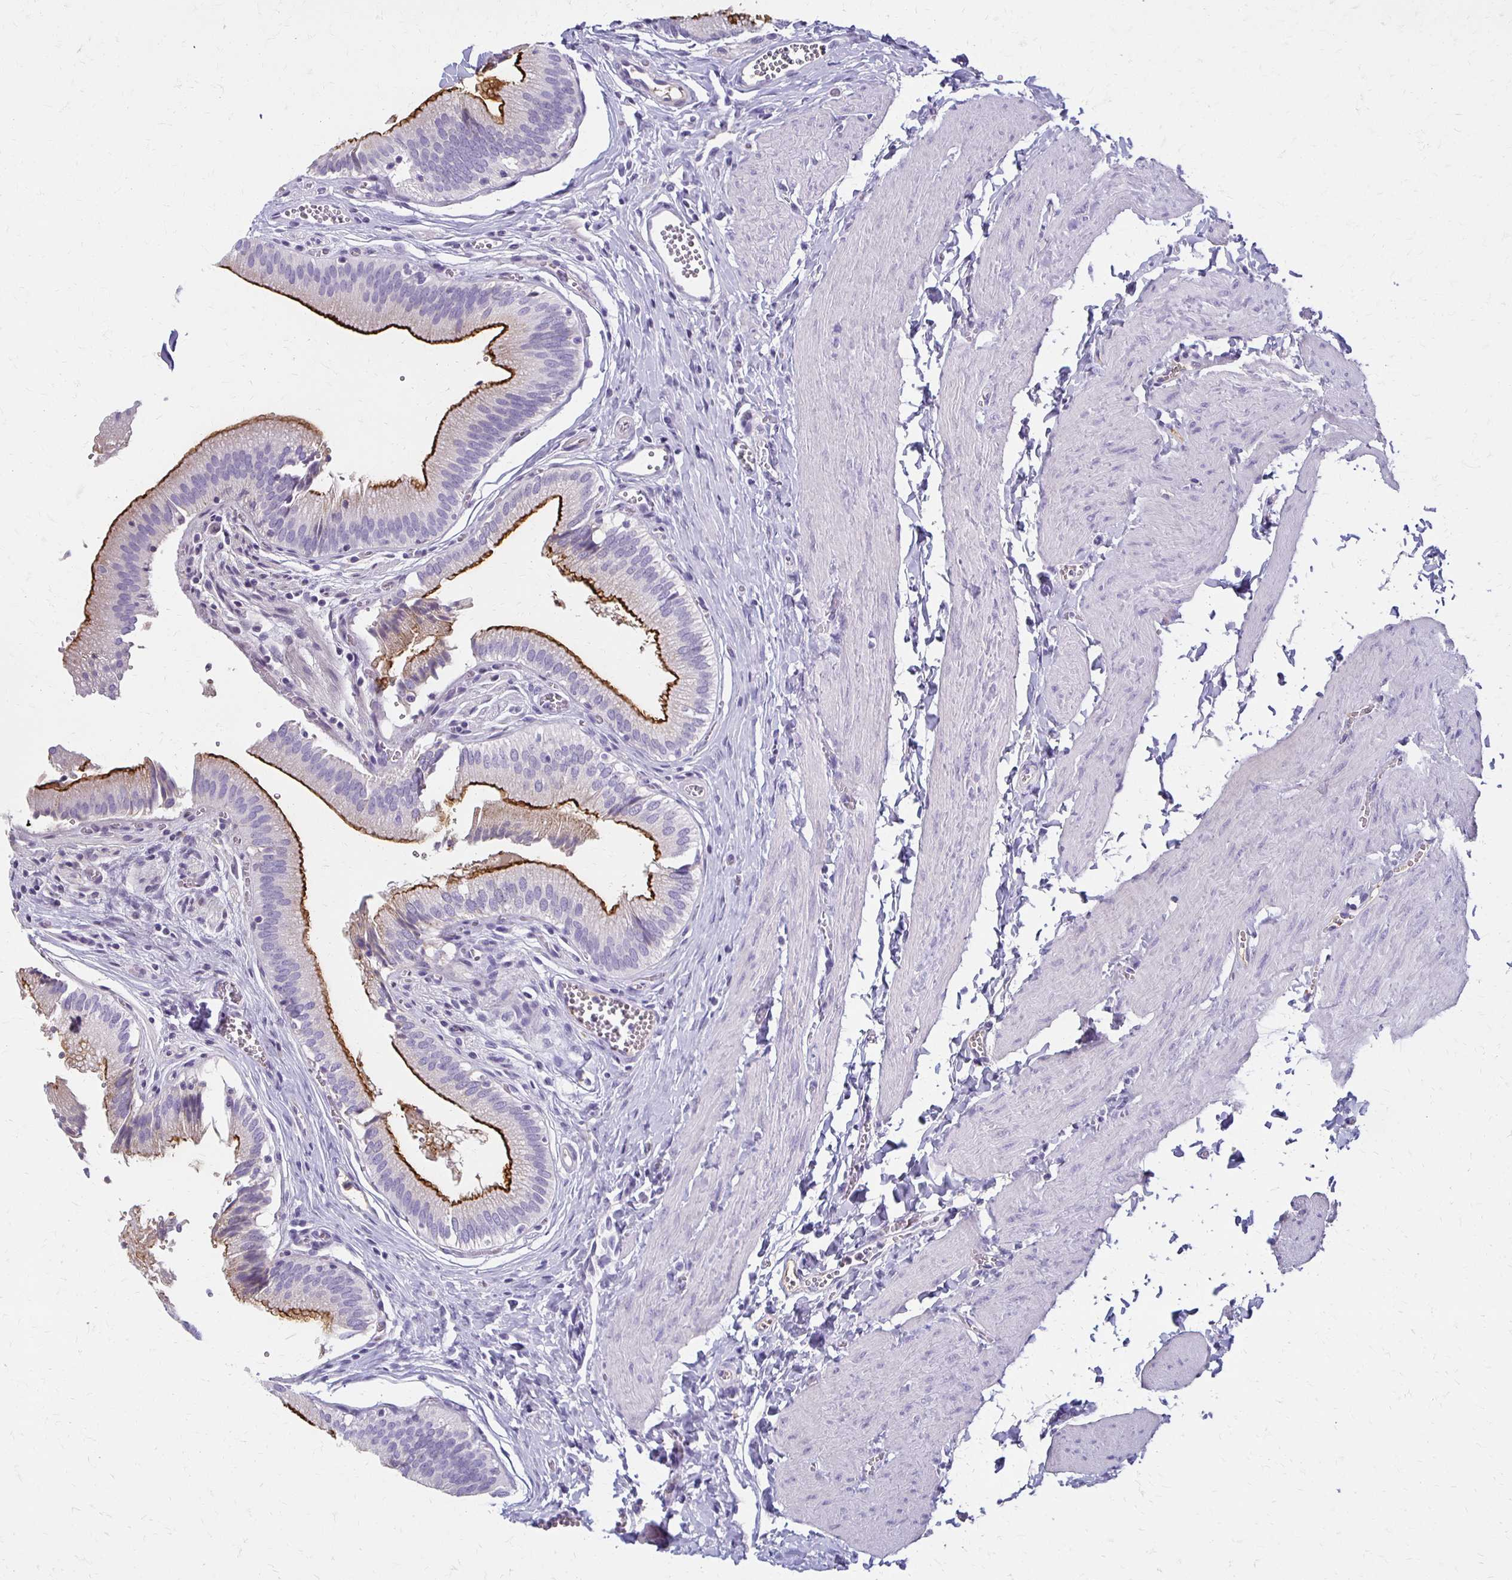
{"staining": {"intensity": "strong", "quantity": "25%-75%", "location": "cytoplasmic/membranous"}, "tissue": "gallbladder", "cell_type": "Glandular cells", "image_type": "normal", "snomed": [{"axis": "morphology", "description": "Normal tissue, NOS"}, {"axis": "topography", "description": "Gallbladder"}, {"axis": "topography", "description": "Peripheral nerve tissue"}], "caption": "Immunohistochemistry (DAB (3,3'-diaminobenzidine)) staining of normal human gallbladder displays strong cytoplasmic/membranous protein staining in approximately 25%-75% of glandular cells. The staining is performed using DAB (3,3'-diaminobenzidine) brown chromogen to label protein expression. The nuclei are counter-stained blue using hematoxylin.", "gene": "BBS12", "patient": {"sex": "male", "age": 17}}